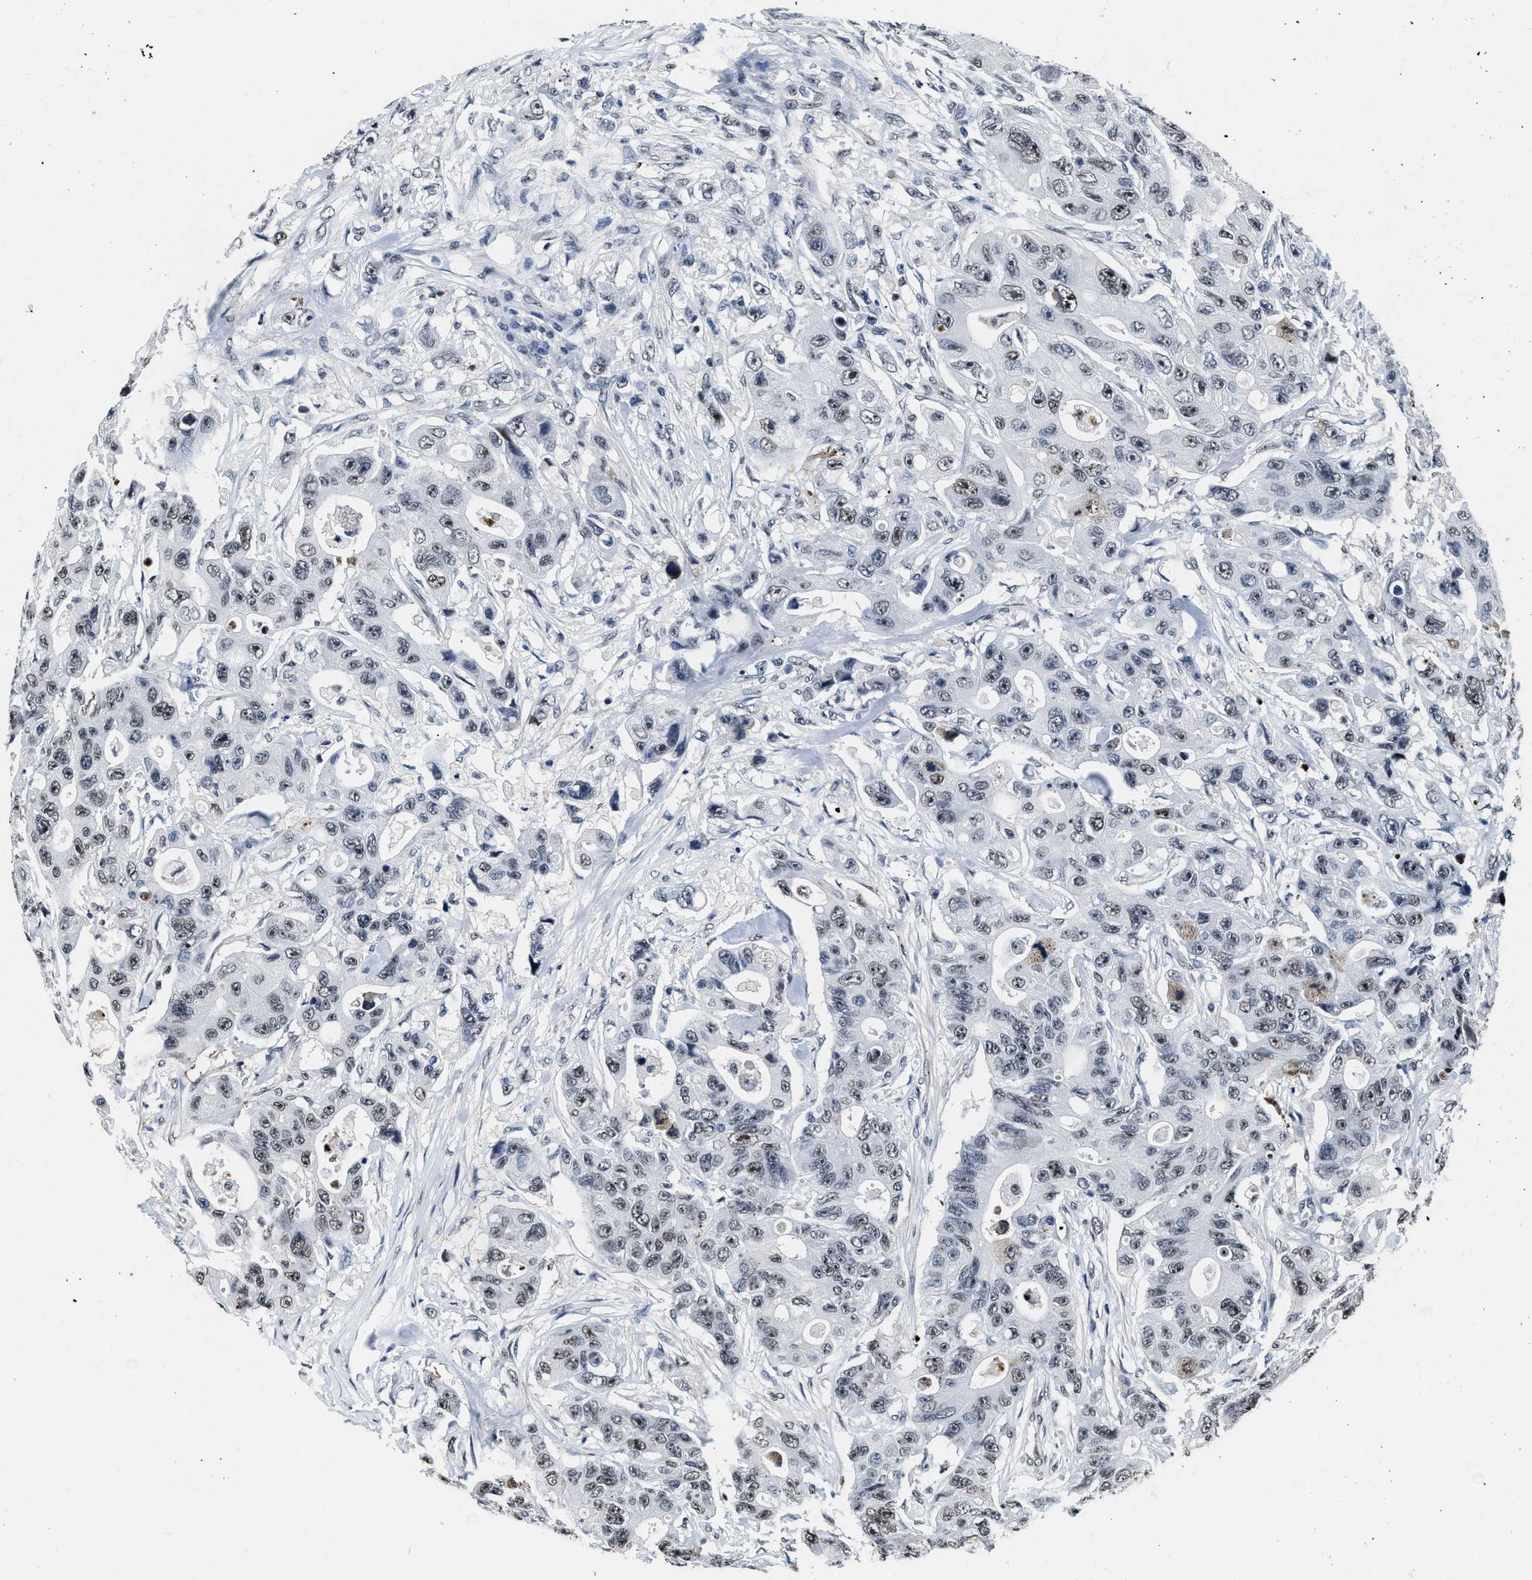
{"staining": {"intensity": "moderate", "quantity": "<25%", "location": "nuclear"}, "tissue": "colorectal cancer", "cell_type": "Tumor cells", "image_type": "cancer", "snomed": [{"axis": "morphology", "description": "Adenocarcinoma, NOS"}, {"axis": "topography", "description": "Colon"}], "caption": "DAB immunohistochemical staining of adenocarcinoma (colorectal) demonstrates moderate nuclear protein expression in approximately <25% of tumor cells. (DAB (3,3'-diaminobenzidine) IHC, brown staining for protein, blue staining for nuclei).", "gene": "SUPT16H", "patient": {"sex": "female", "age": 46}}